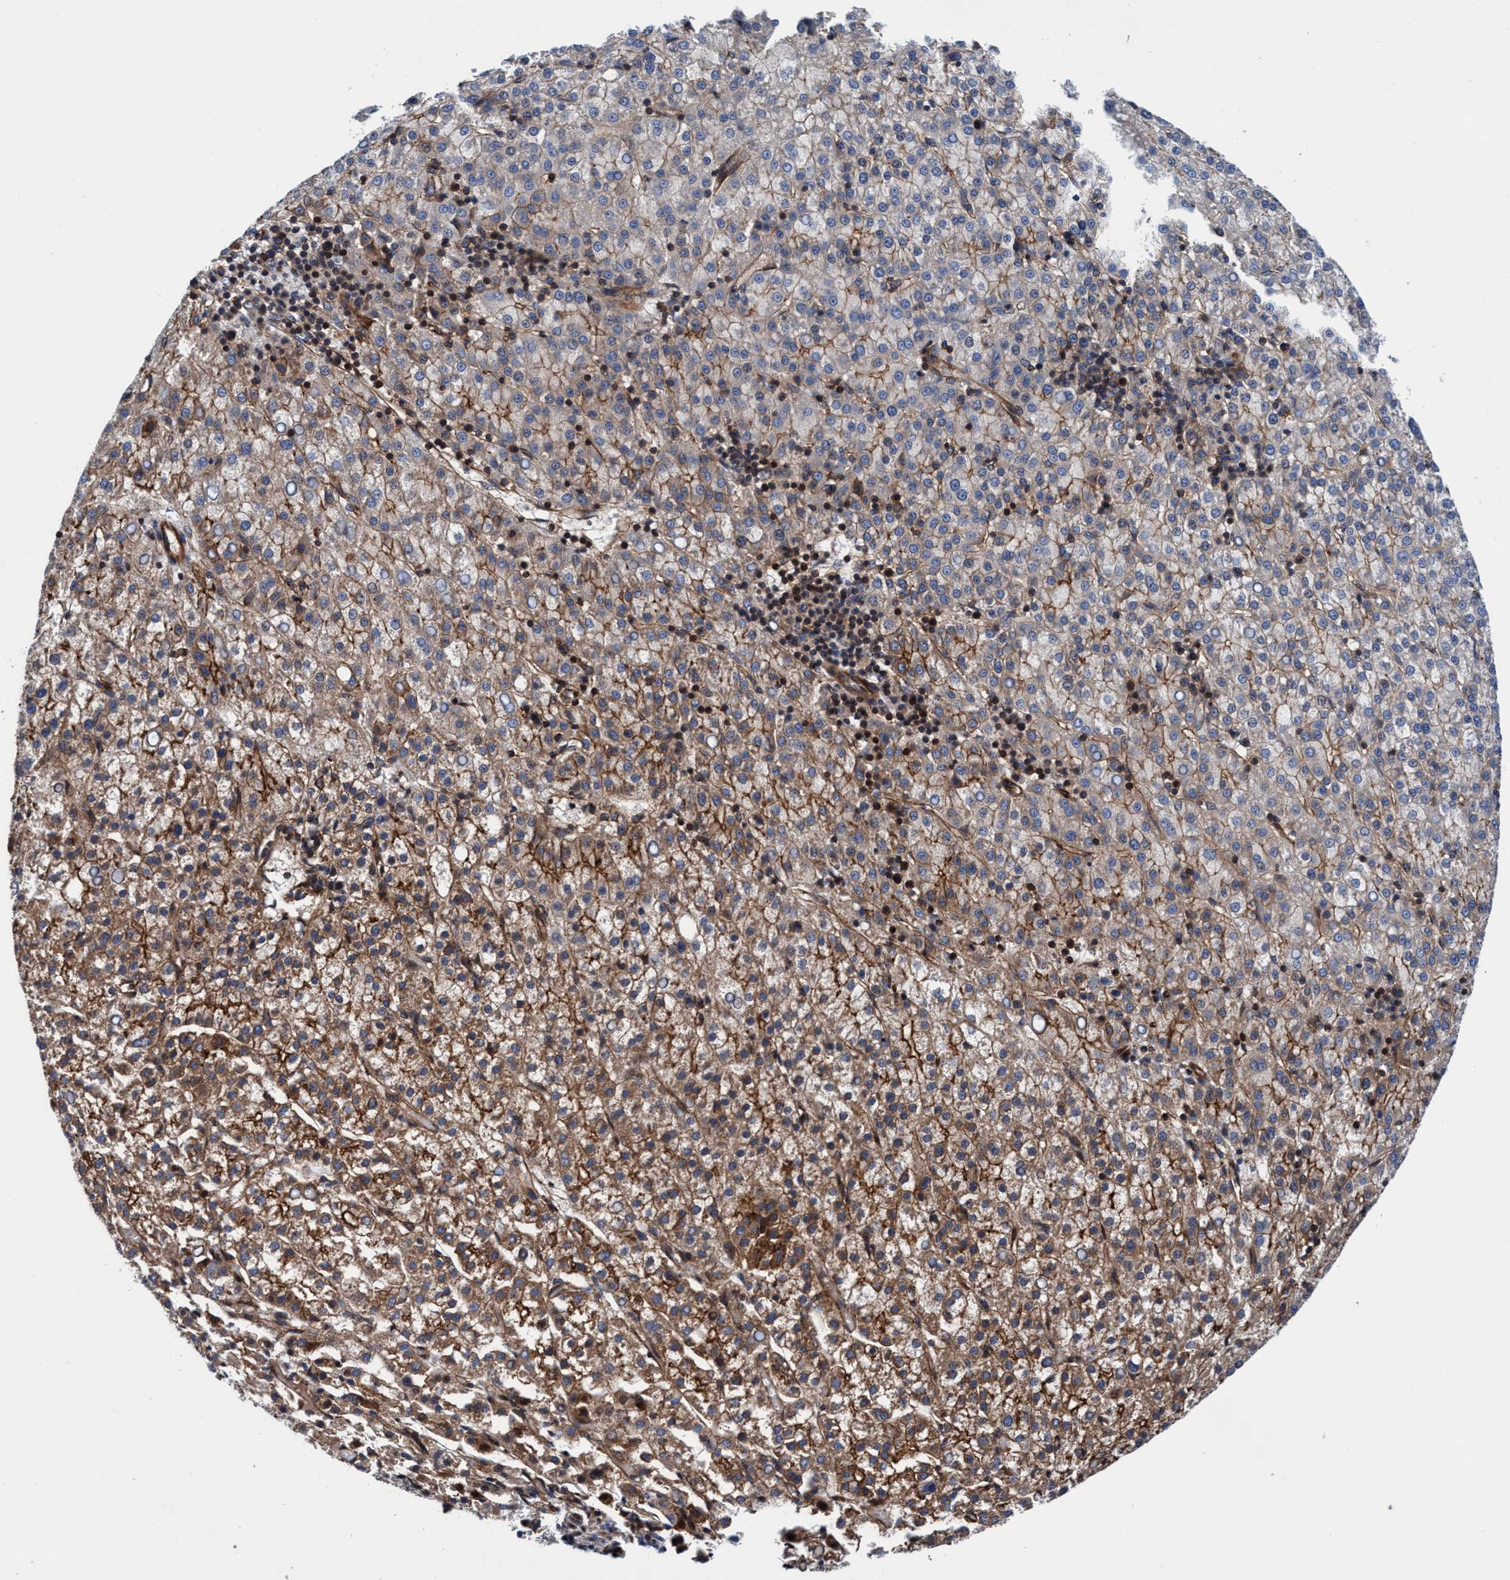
{"staining": {"intensity": "moderate", "quantity": ">75%", "location": "cytoplasmic/membranous"}, "tissue": "liver cancer", "cell_type": "Tumor cells", "image_type": "cancer", "snomed": [{"axis": "morphology", "description": "Carcinoma, Hepatocellular, NOS"}, {"axis": "topography", "description": "Liver"}], "caption": "A micrograph of human hepatocellular carcinoma (liver) stained for a protein exhibits moderate cytoplasmic/membranous brown staining in tumor cells.", "gene": "MCM3AP", "patient": {"sex": "female", "age": 58}}